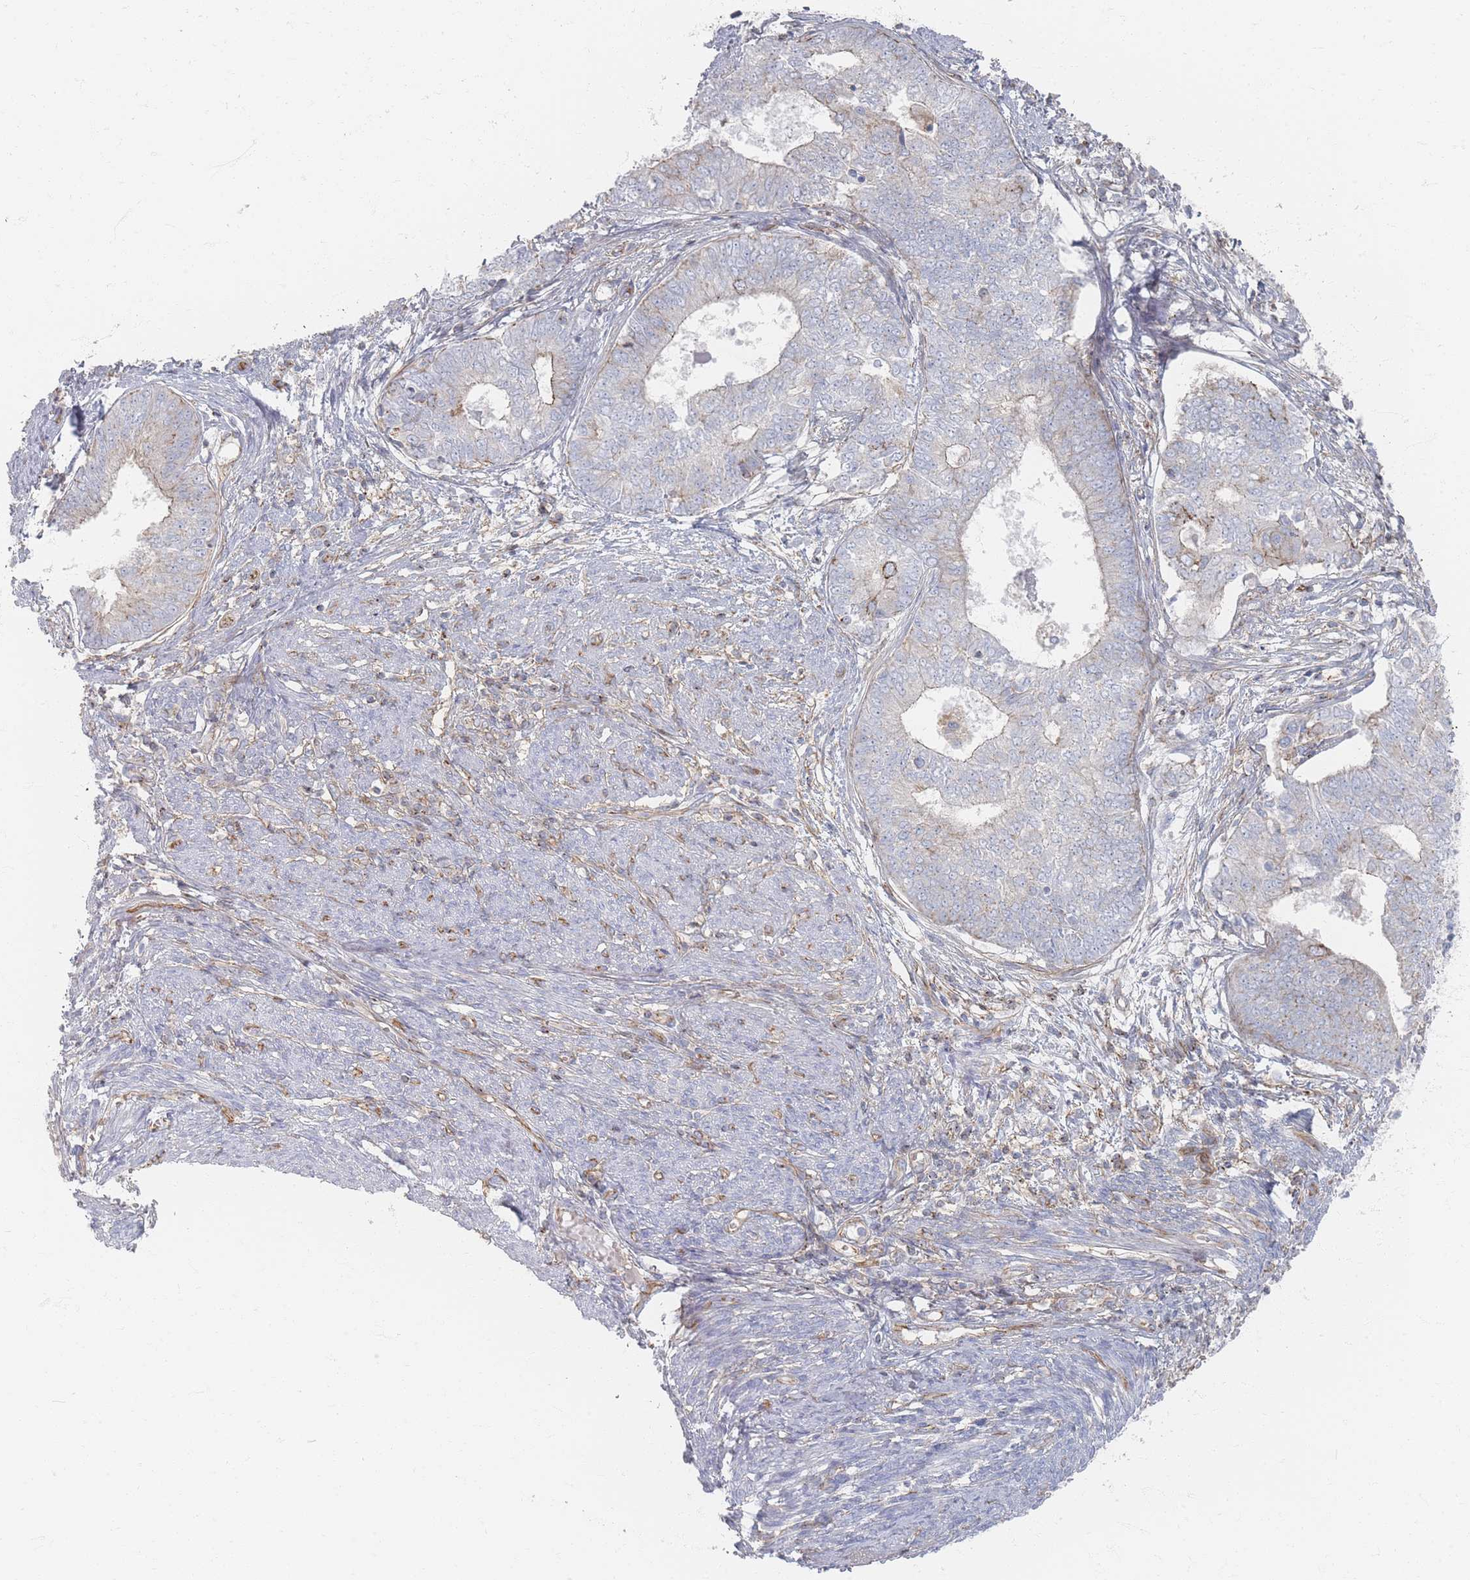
{"staining": {"intensity": "negative", "quantity": "none", "location": "none"}, "tissue": "endometrial cancer", "cell_type": "Tumor cells", "image_type": "cancer", "snomed": [{"axis": "morphology", "description": "Adenocarcinoma, NOS"}, {"axis": "topography", "description": "Endometrium"}], "caption": "This histopathology image is of endometrial adenocarcinoma stained with immunohistochemistry to label a protein in brown with the nuclei are counter-stained blue. There is no staining in tumor cells.", "gene": "GNB1", "patient": {"sex": "female", "age": 62}}